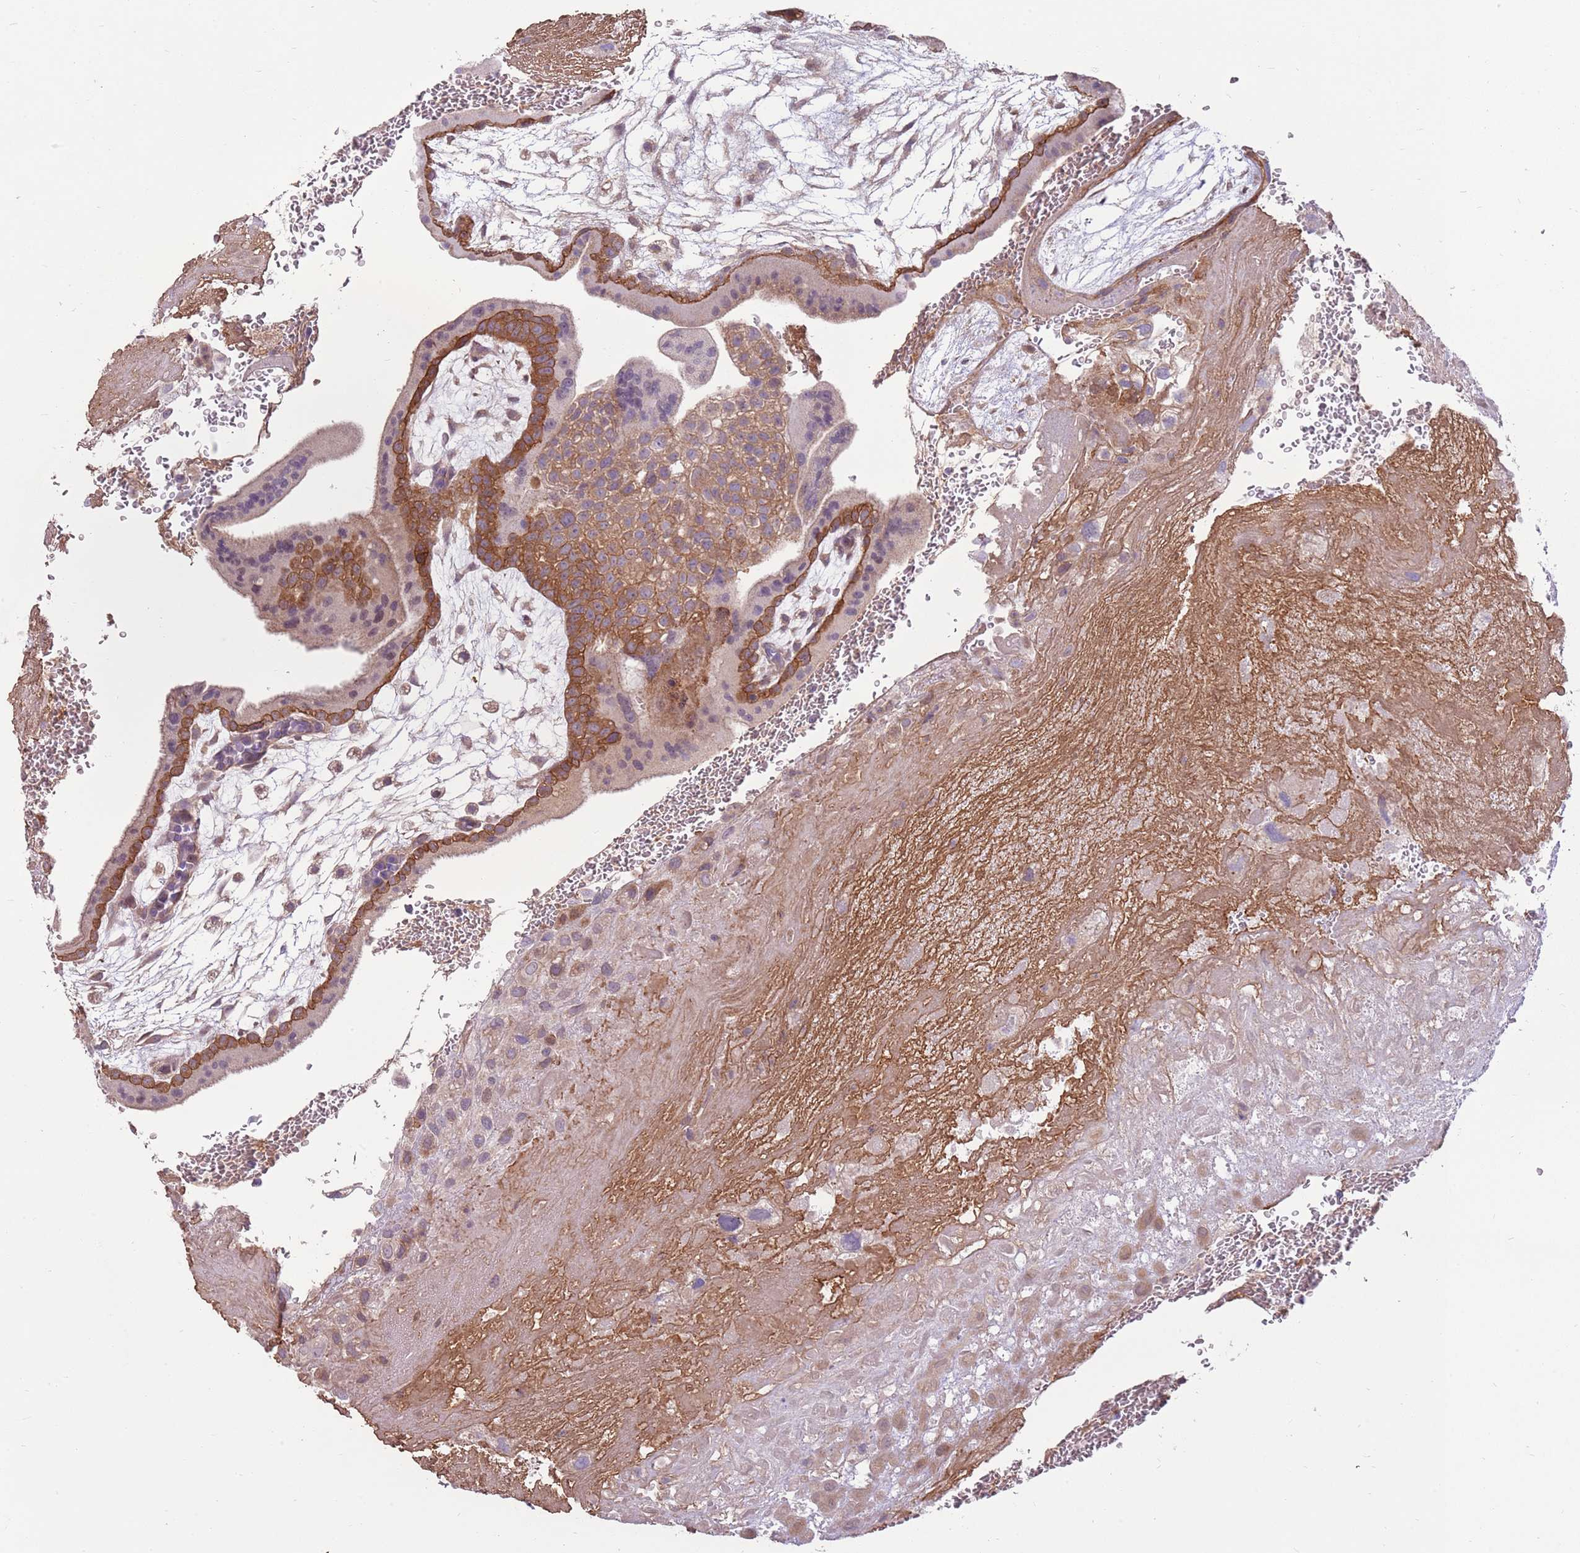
{"staining": {"intensity": "moderate", "quantity": ">75%", "location": "cytoplasmic/membranous"}, "tissue": "placenta", "cell_type": "Decidual cells", "image_type": "normal", "snomed": [{"axis": "morphology", "description": "Normal tissue, NOS"}, {"axis": "topography", "description": "Placenta"}], "caption": "IHC histopathology image of unremarkable placenta stained for a protein (brown), which shows medium levels of moderate cytoplasmic/membranous positivity in about >75% of decidual cells.", "gene": "SPATA31D1", "patient": {"sex": "female", "age": 35}}